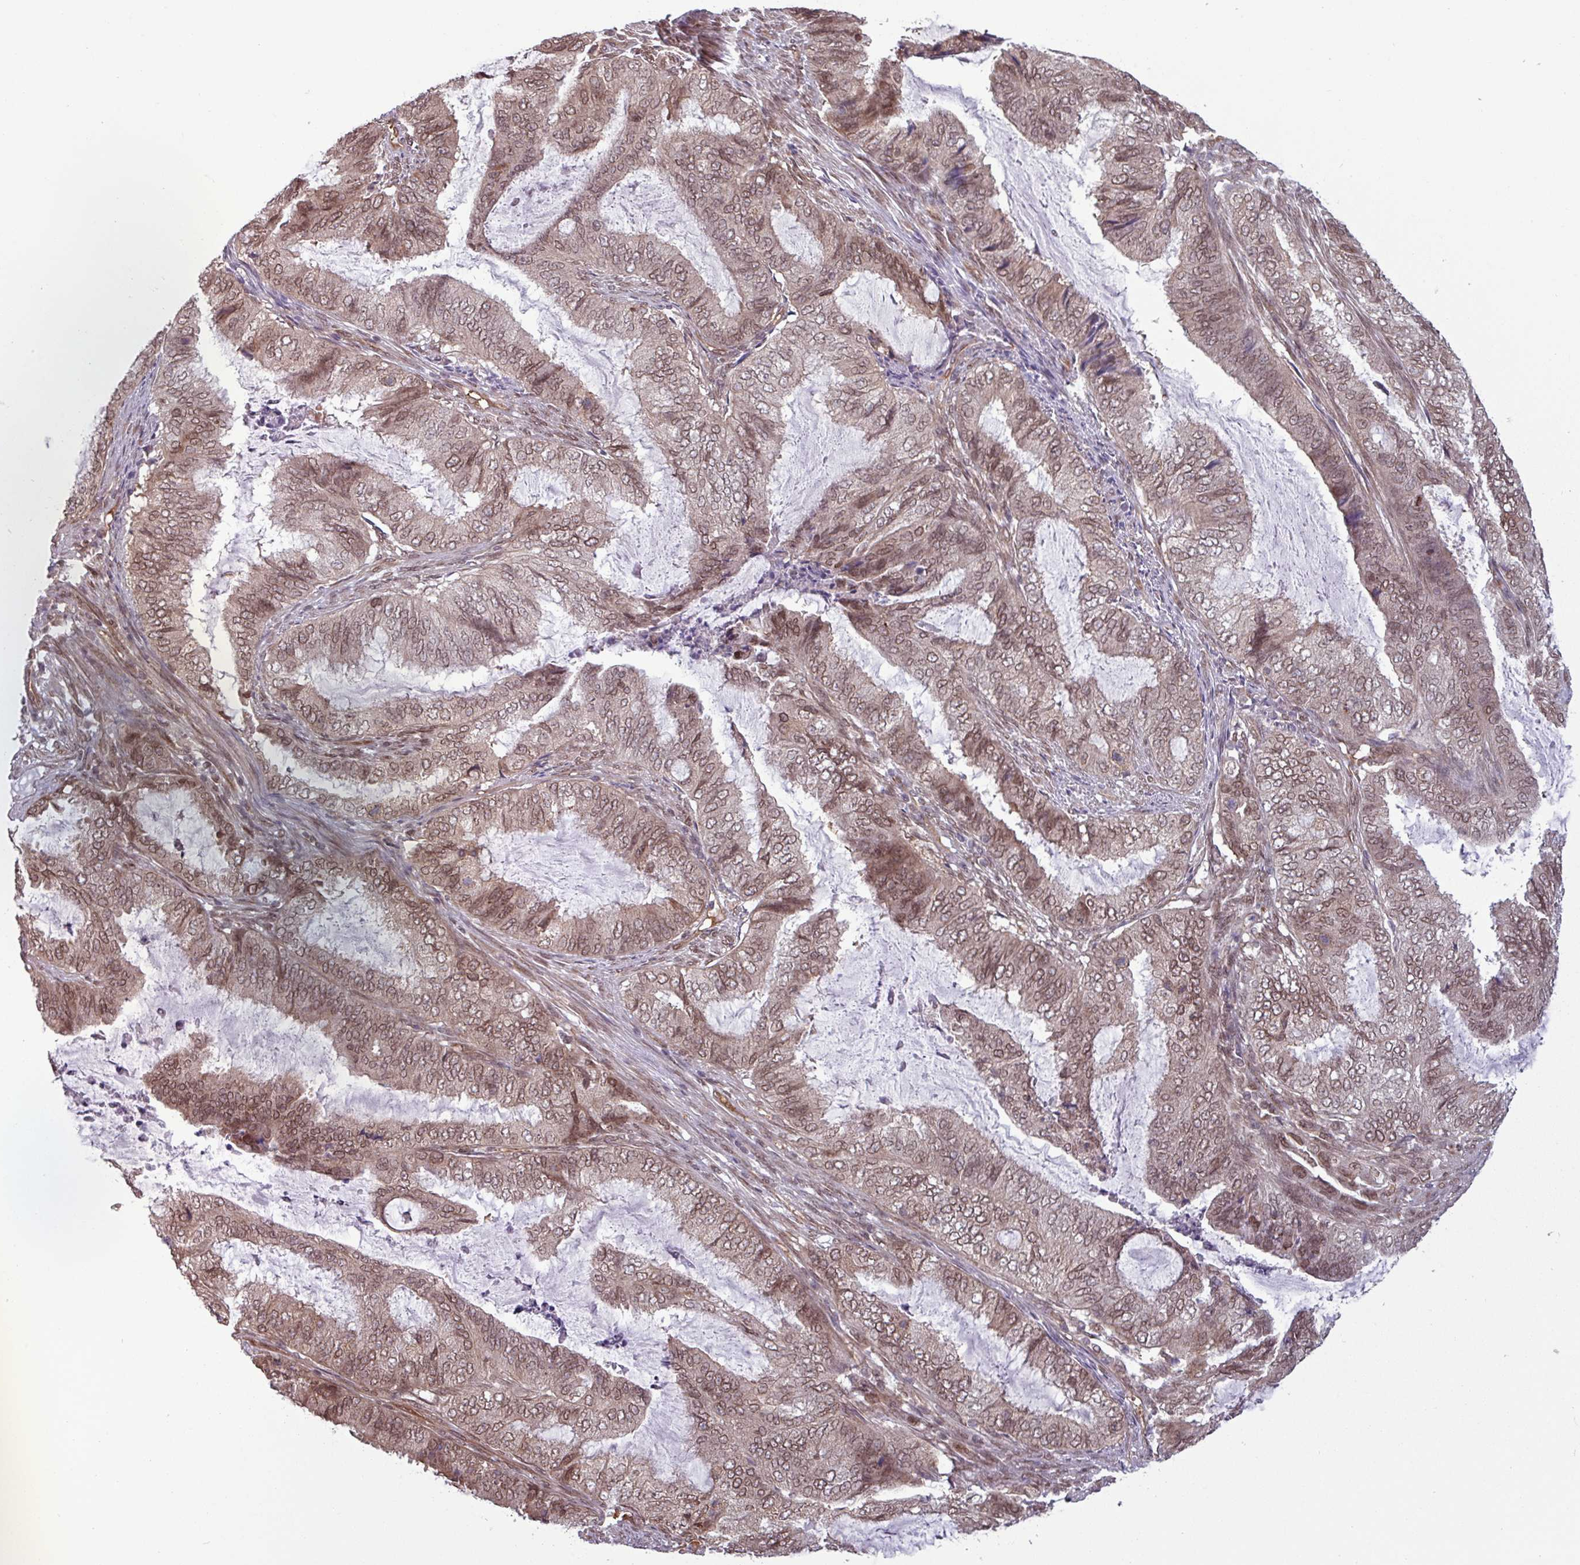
{"staining": {"intensity": "moderate", "quantity": ">75%", "location": "cytoplasmic/membranous,nuclear"}, "tissue": "endometrial cancer", "cell_type": "Tumor cells", "image_type": "cancer", "snomed": [{"axis": "morphology", "description": "Adenocarcinoma, NOS"}, {"axis": "topography", "description": "Endometrium"}], "caption": "Protein positivity by IHC shows moderate cytoplasmic/membranous and nuclear staining in about >75% of tumor cells in endometrial cancer.", "gene": "RBM4B", "patient": {"sex": "female", "age": 51}}